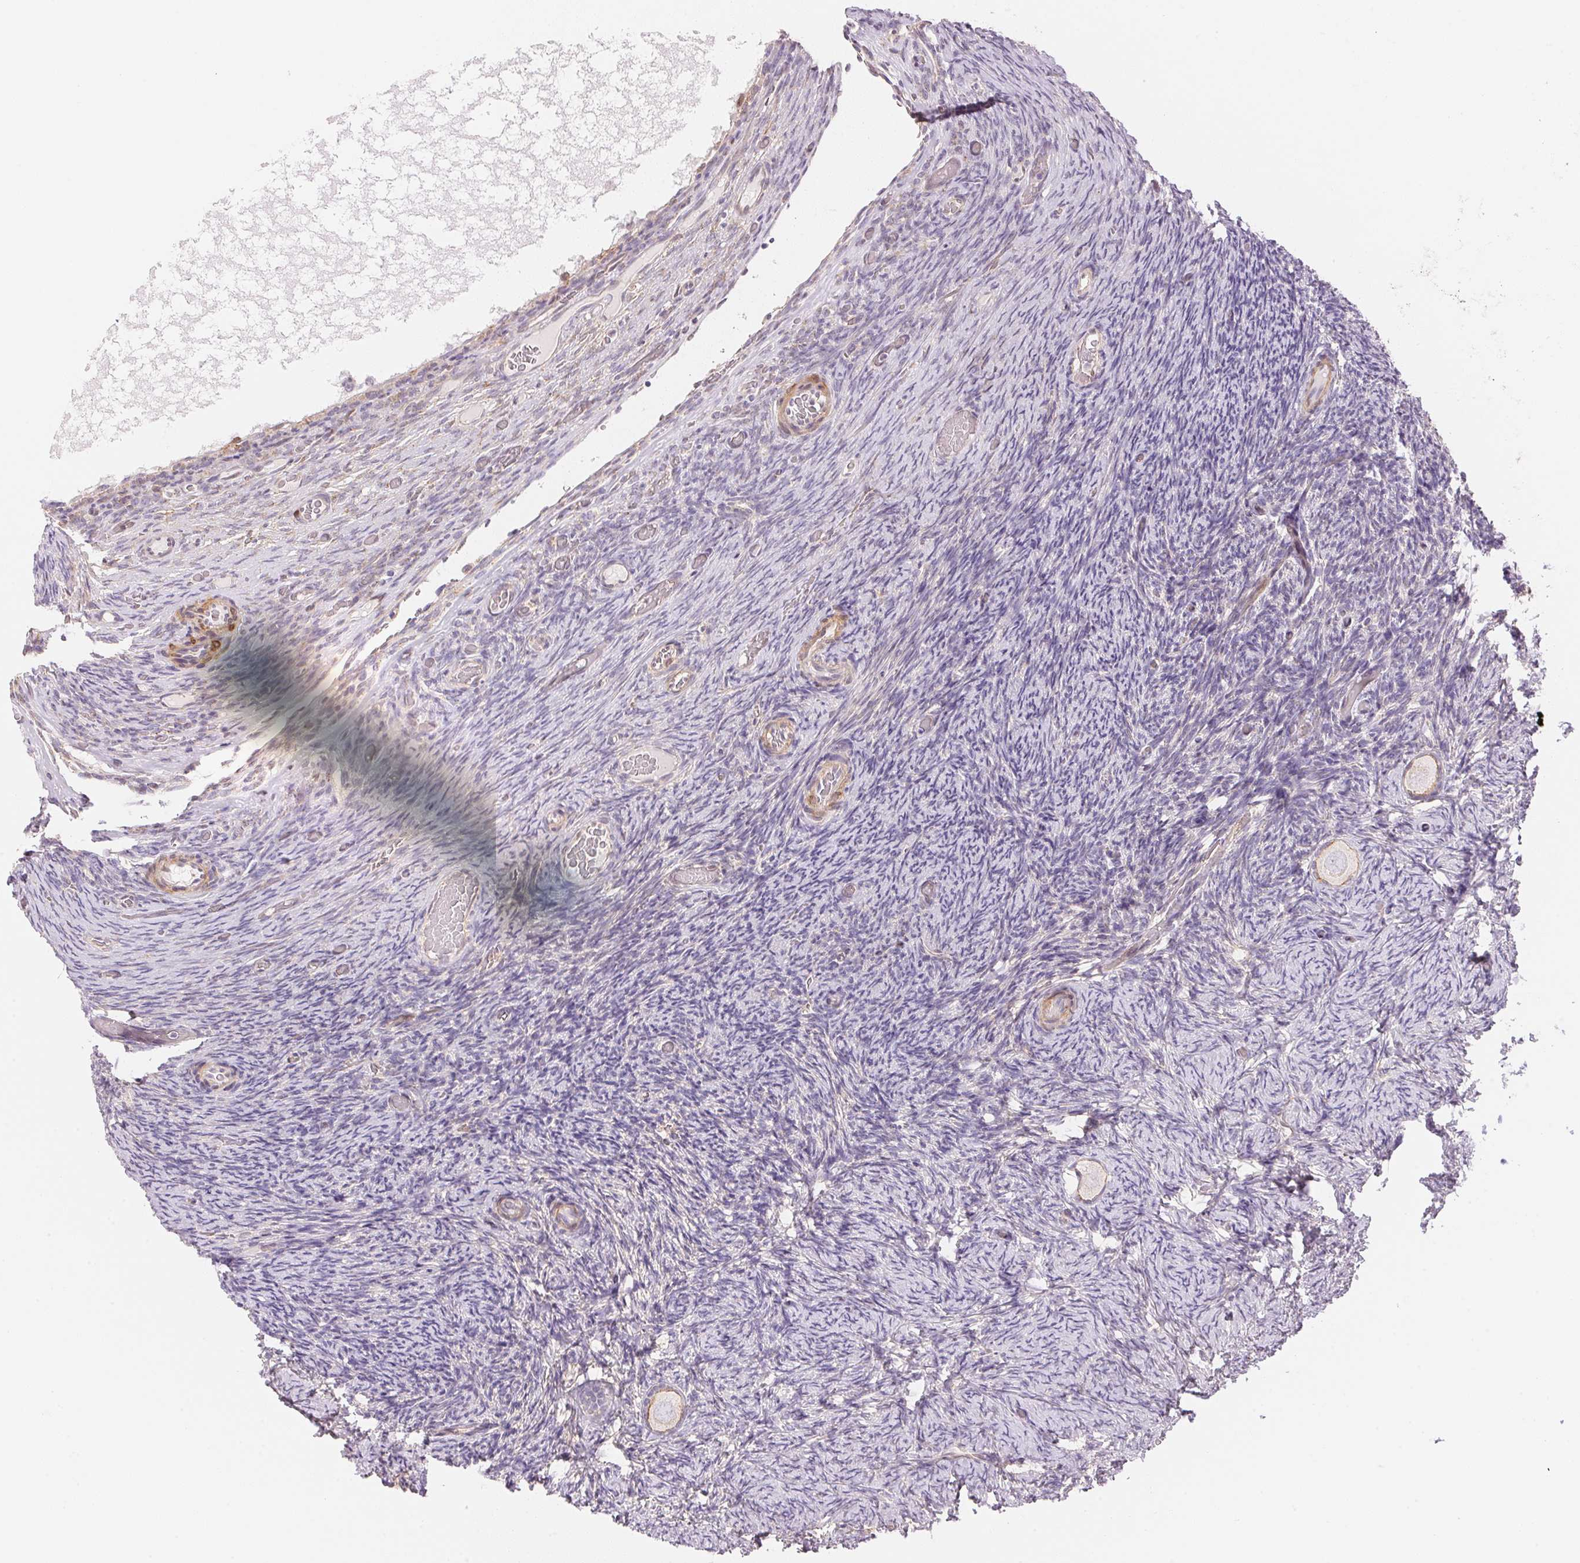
{"staining": {"intensity": "negative", "quantity": "none", "location": "none"}, "tissue": "ovary", "cell_type": "Follicle cells", "image_type": "normal", "snomed": [{"axis": "morphology", "description": "Normal tissue, NOS"}, {"axis": "topography", "description": "Ovary"}], "caption": "Human ovary stained for a protein using immunohistochemistry (IHC) displays no expression in follicle cells.", "gene": "SMTN", "patient": {"sex": "female", "age": 34}}